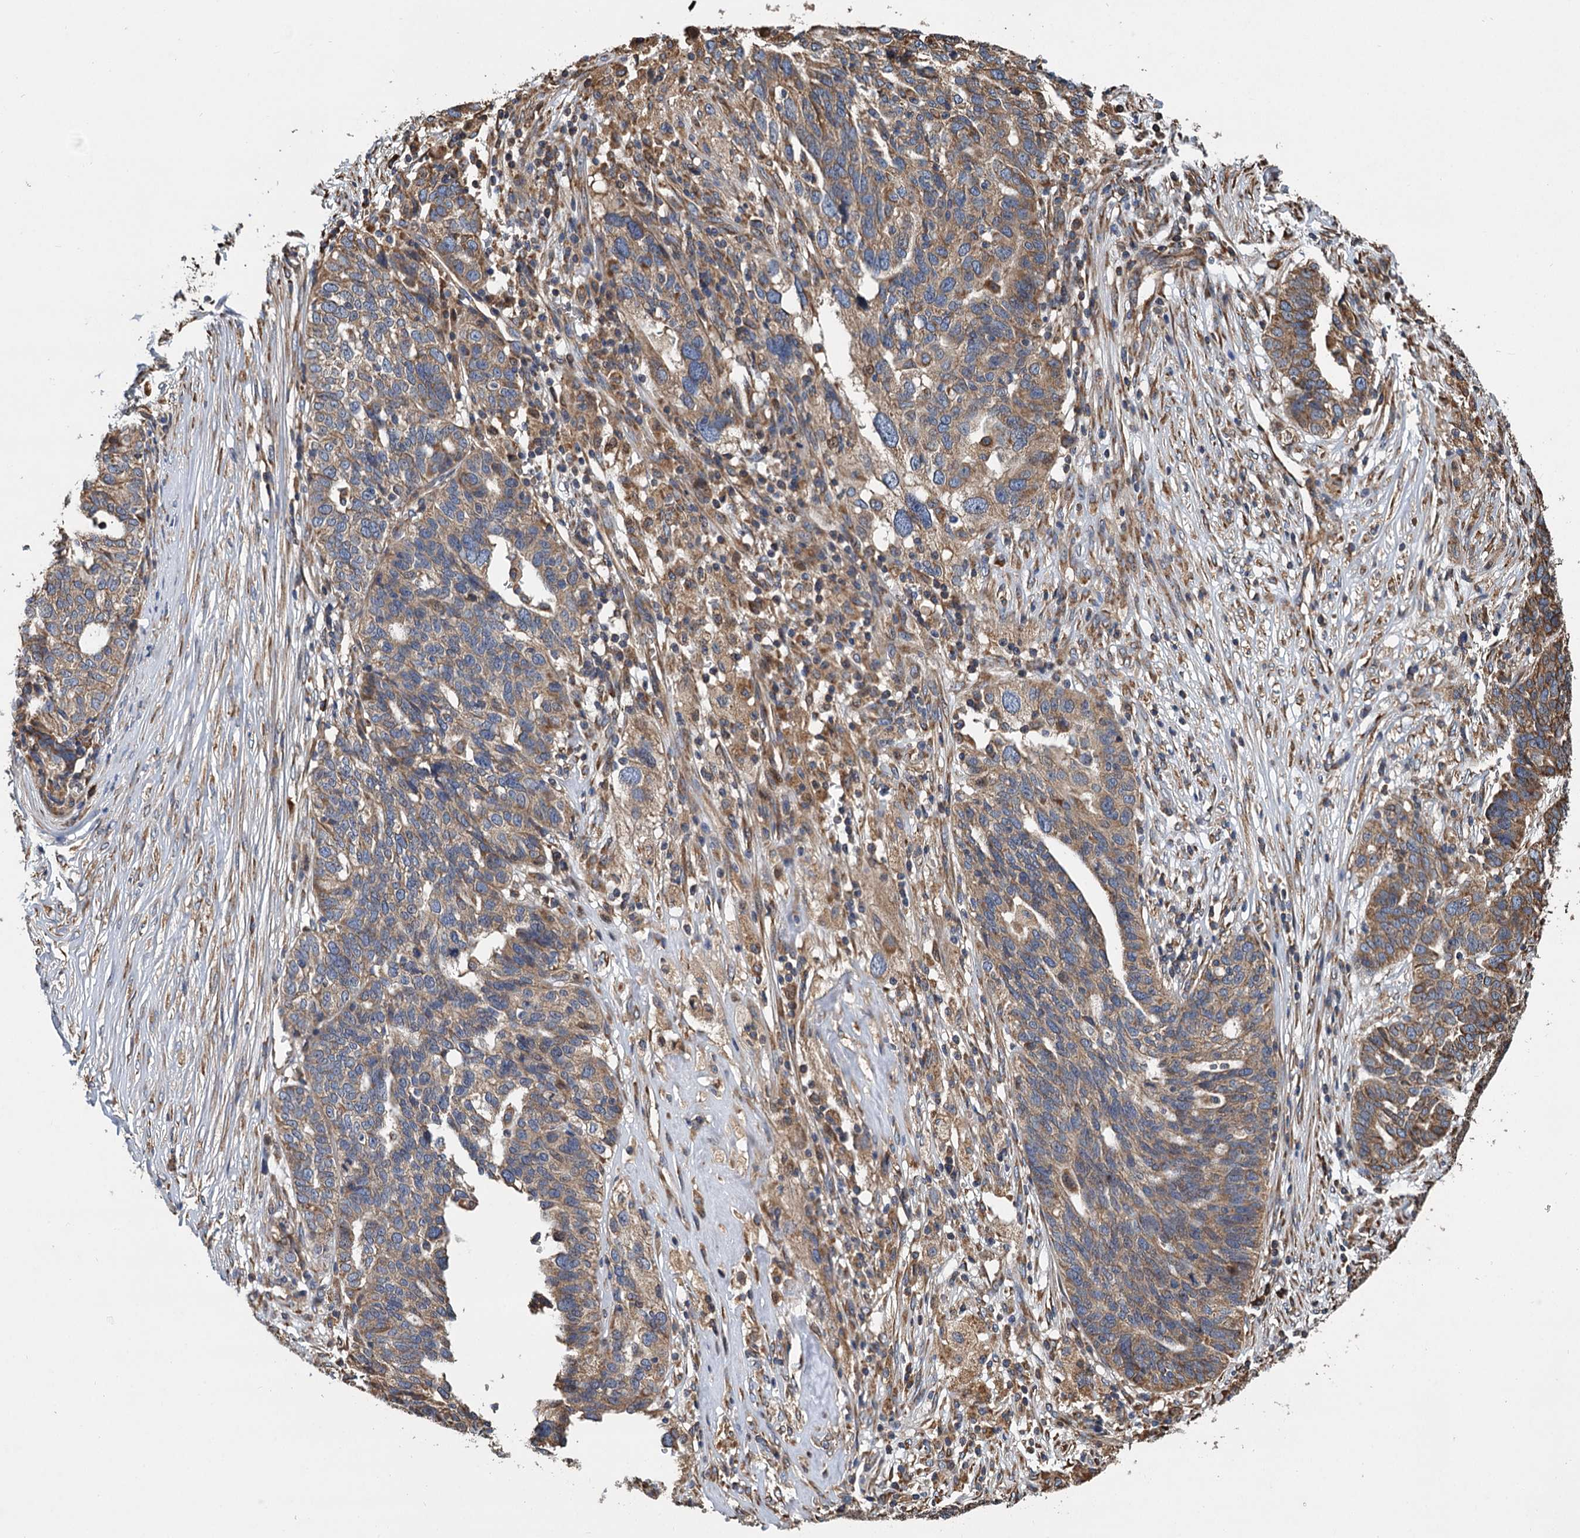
{"staining": {"intensity": "moderate", "quantity": ">75%", "location": "cytoplasmic/membranous"}, "tissue": "ovarian cancer", "cell_type": "Tumor cells", "image_type": "cancer", "snomed": [{"axis": "morphology", "description": "Cystadenocarcinoma, serous, NOS"}, {"axis": "topography", "description": "Ovary"}], "caption": "High-power microscopy captured an immunohistochemistry histopathology image of ovarian cancer (serous cystadenocarcinoma), revealing moderate cytoplasmic/membranous positivity in about >75% of tumor cells.", "gene": "LINS1", "patient": {"sex": "female", "age": 59}}